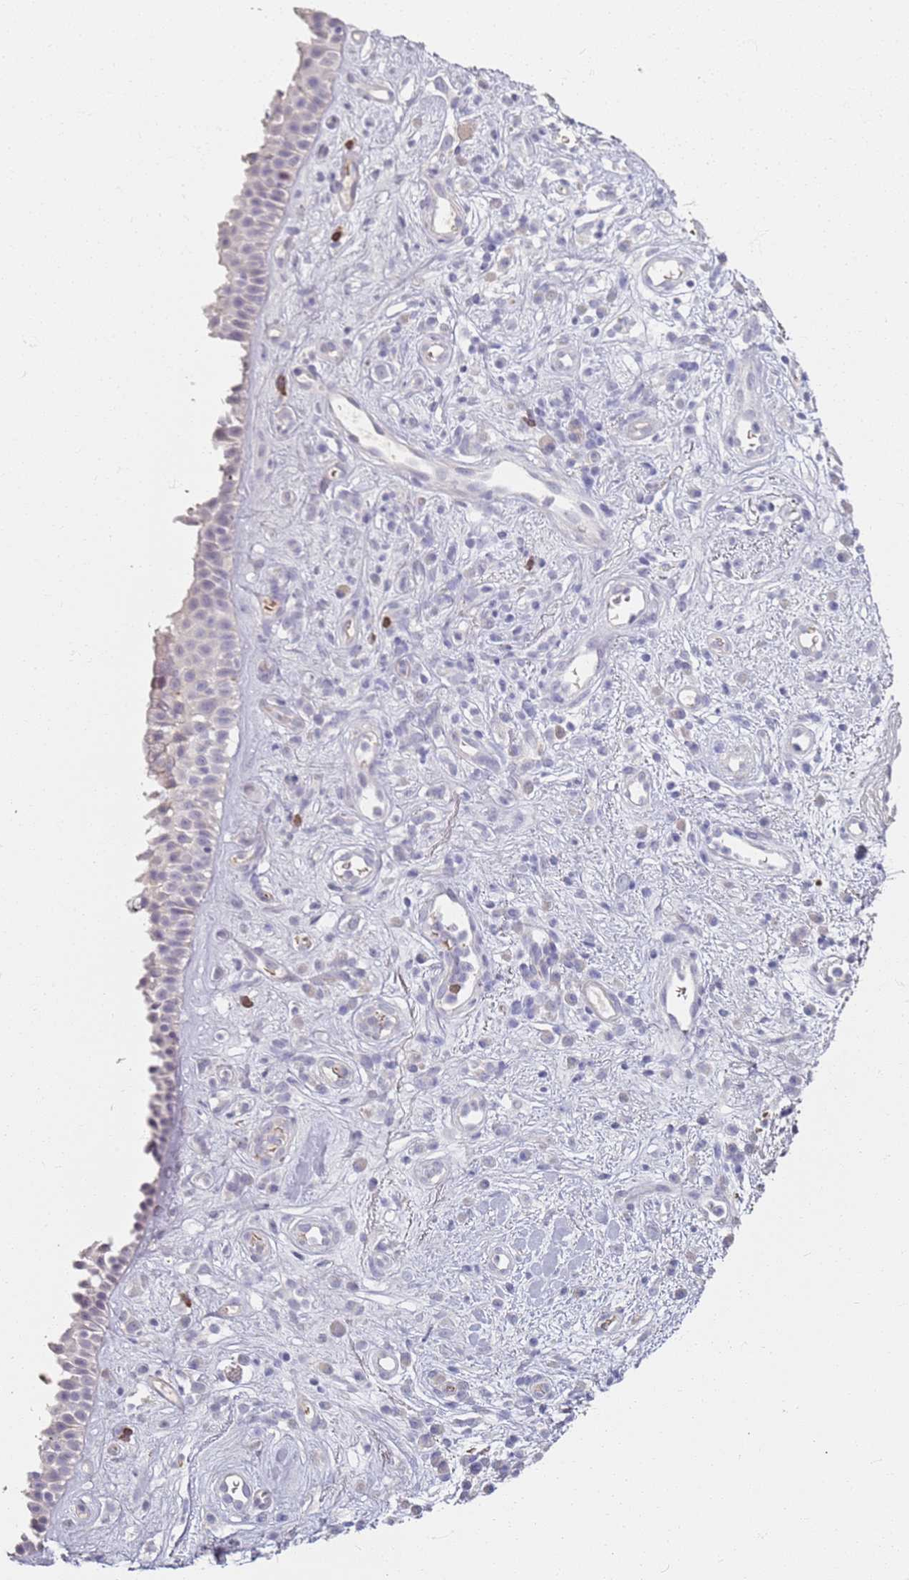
{"staining": {"intensity": "negative", "quantity": "none", "location": "none"}, "tissue": "nasopharynx", "cell_type": "Respiratory epithelial cells", "image_type": "normal", "snomed": [{"axis": "morphology", "description": "Normal tissue, NOS"}, {"axis": "morphology", "description": "Squamous cell carcinoma, NOS"}, {"axis": "topography", "description": "Nasopharynx"}, {"axis": "topography", "description": "Head-Neck"}], "caption": "Immunohistochemistry of normal nasopharynx exhibits no expression in respiratory epithelial cells.", "gene": "CD40LG", "patient": {"sex": "male", "age": 85}}